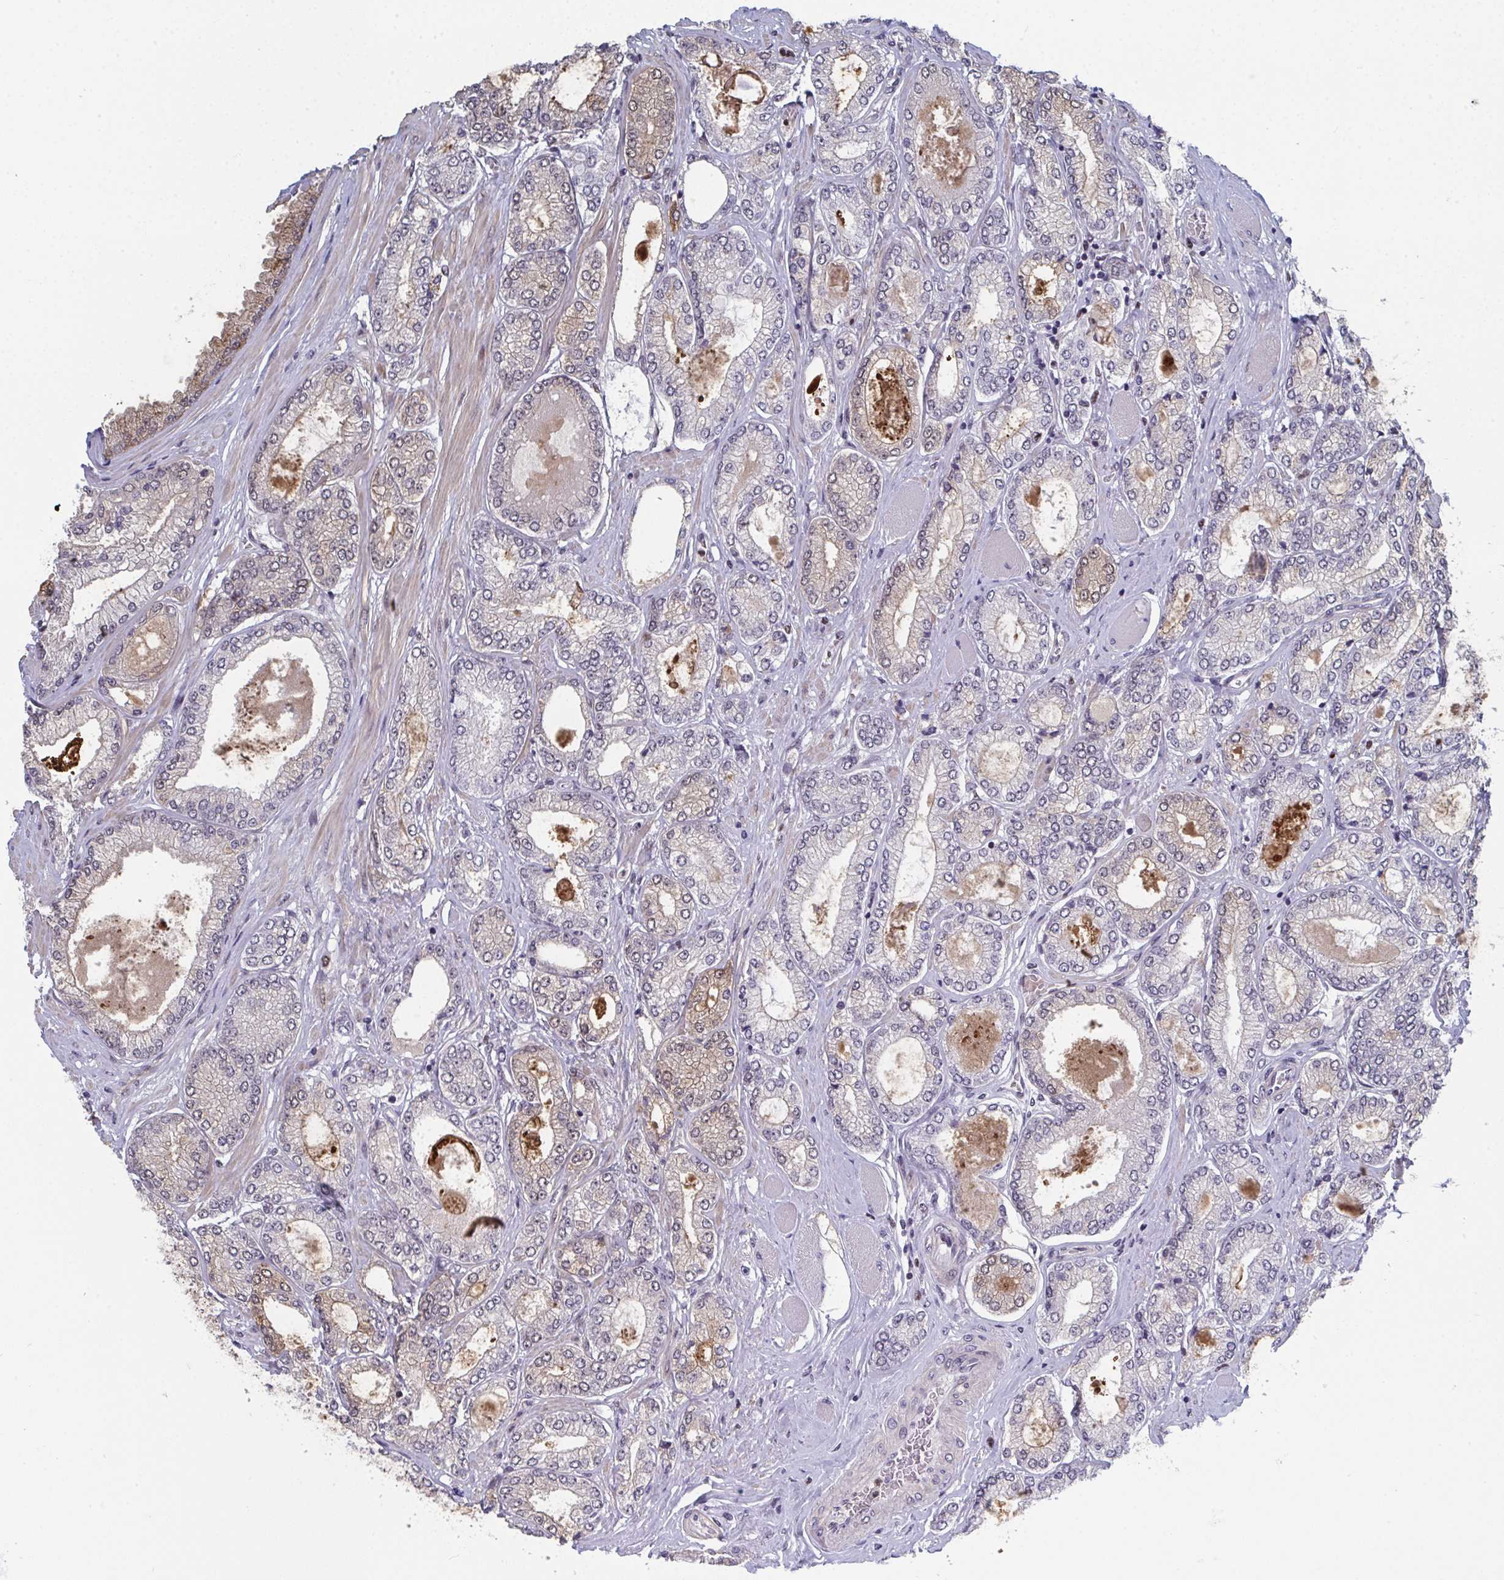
{"staining": {"intensity": "weak", "quantity": "25%-75%", "location": "cytoplasmic/membranous,nuclear"}, "tissue": "prostate cancer", "cell_type": "Tumor cells", "image_type": "cancer", "snomed": [{"axis": "morphology", "description": "Adenocarcinoma, High grade"}, {"axis": "topography", "description": "Prostate"}], "caption": "An image of human prostate cancer (adenocarcinoma (high-grade)) stained for a protein reveals weak cytoplasmic/membranous and nuclear brown staining in tumor cells.", "gene": "JDP2", "patient": {"sex": "male", "age": 68}}